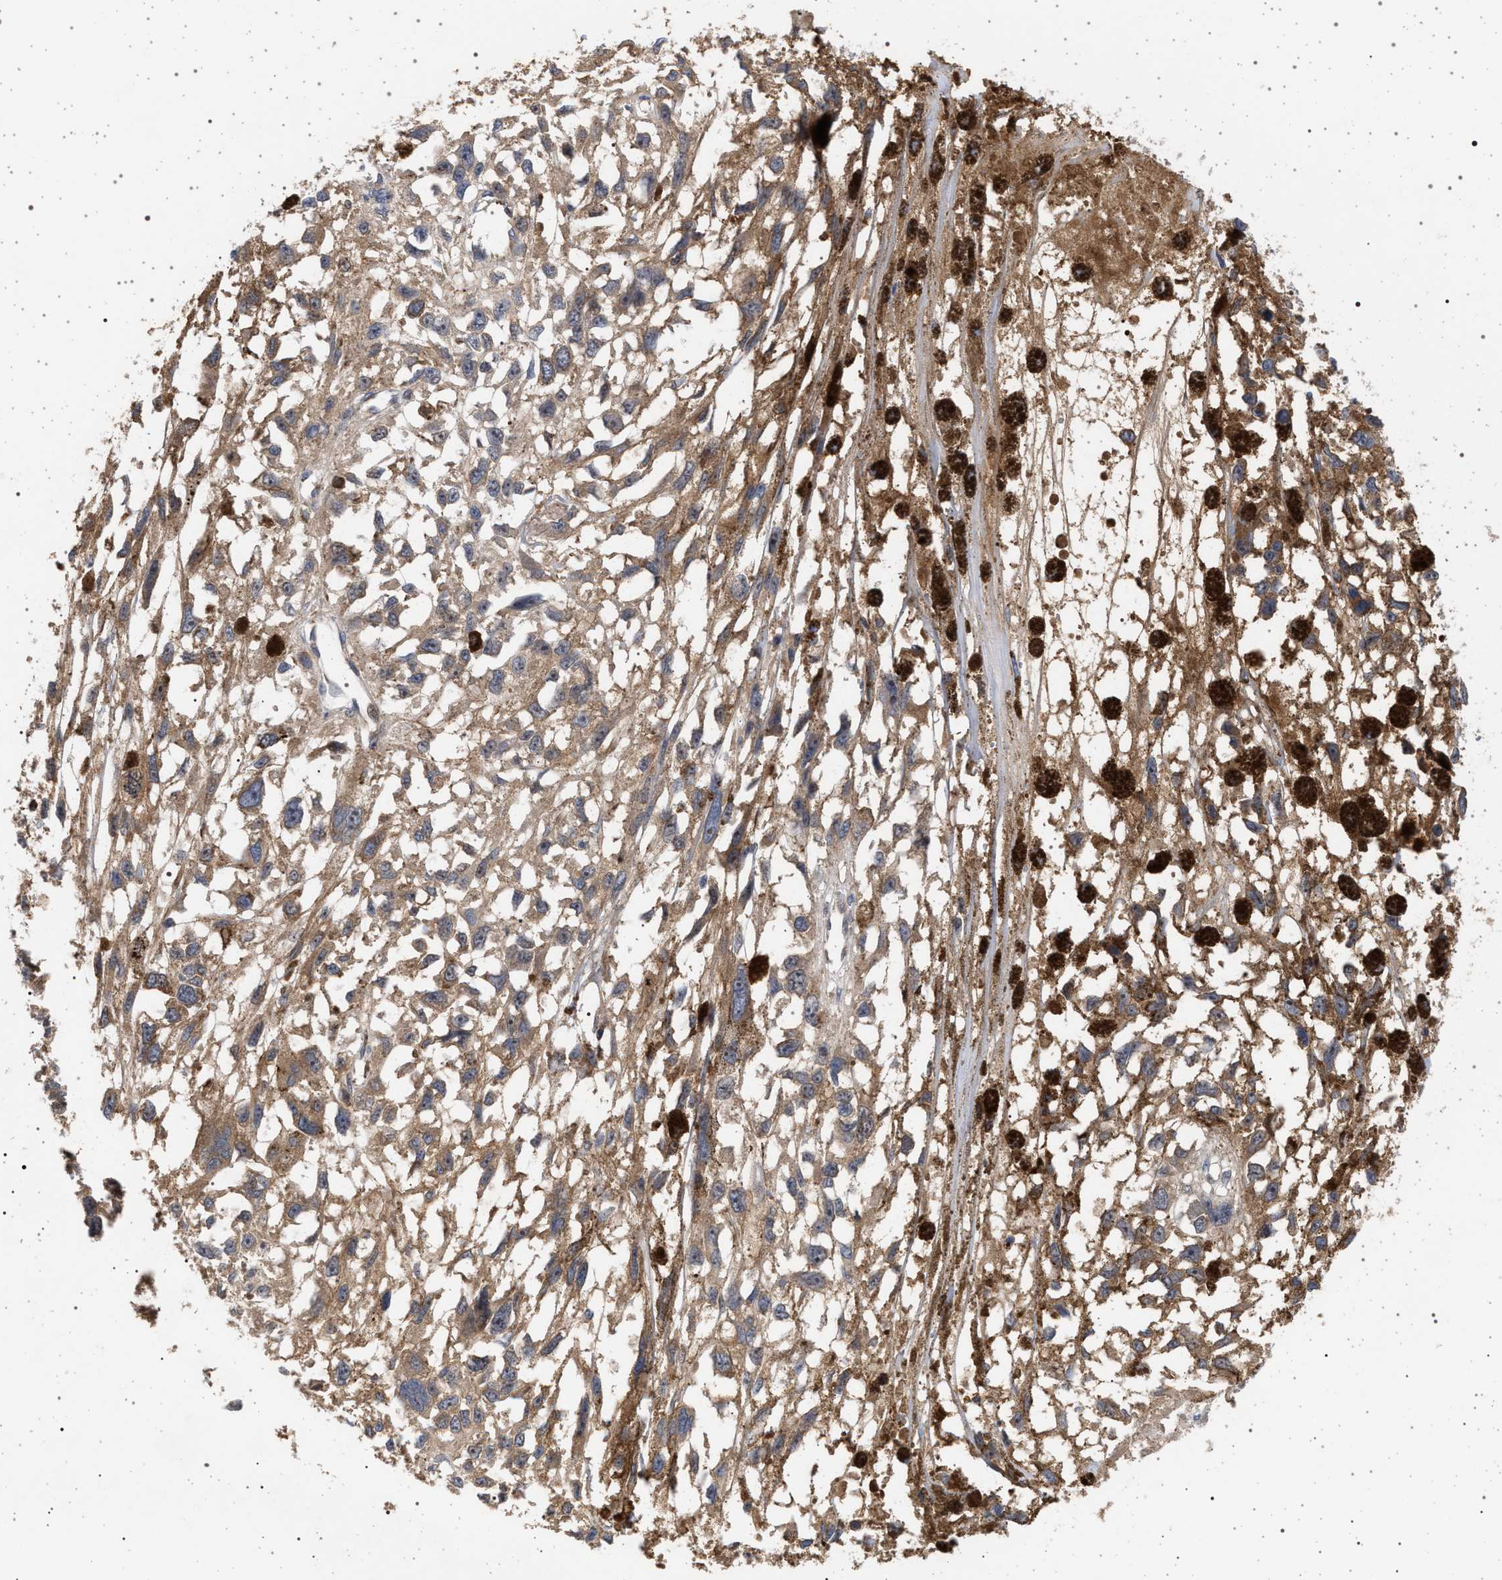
{"staining": {"intensity": "moderate", "quantity": ">75%", "location": "cytoplasmic/membranous"}, "tissue": "melanoma", "cell_type": "Tumor cells", "image_type": "cancer", "snomed": [{"axis": "morphology", "description": "Malignant melanoma, Metastatic site"}, {"axis": "topography", "description": "Lymph node"}], "caption": "Immunohistochemical staining of melanoma demonstrates medium levels of moderate cytoplasmic/membranous protein expression in about >75% of tumor cells.", "gene": "RBM48", "patient": {"sex": "male", "age": 59}}